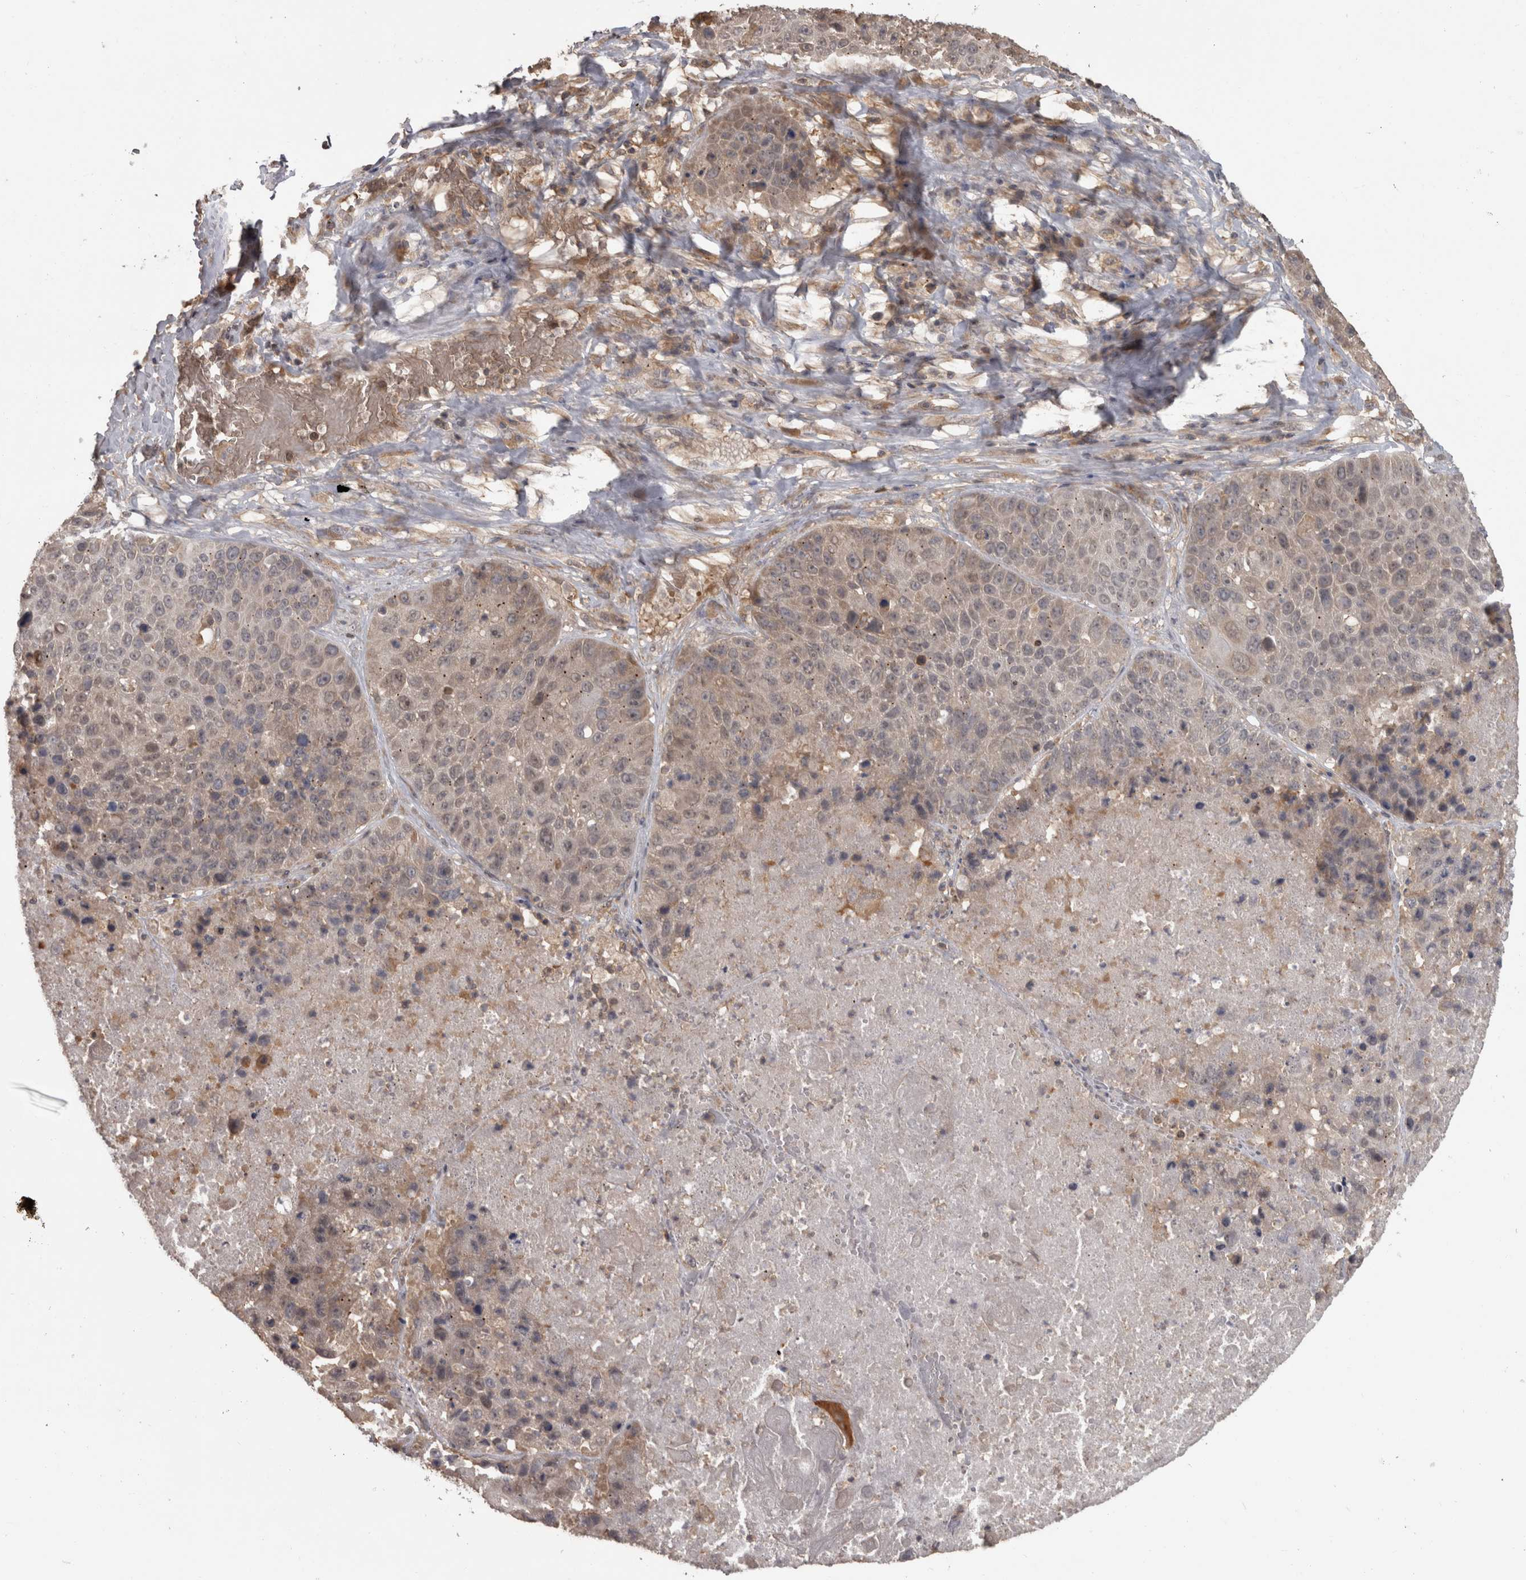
{"staining": {"intensity": "weak", "quantity": "<25%", "location": "cytoplasmic/membranous"}, "tissue": "lung cancer", "cell_type": "Tumor cells", "image_type": "cancer", "snomed": [{"axis": "morphology", "description": "Squamous cell carcinoma, NOS"}, {"axis": "topography", "description": "Lung"}], "caption": "IHC histopathology image of neoplastic tissue: human lung cancer (squamous cell carcinoma) stained with DAB (3,3'-diaminobenzidine) exhibits no significant protein positivity in tumor cells.", "gene": "MICU3", "patient": {"sex": "male", "age": 61}}